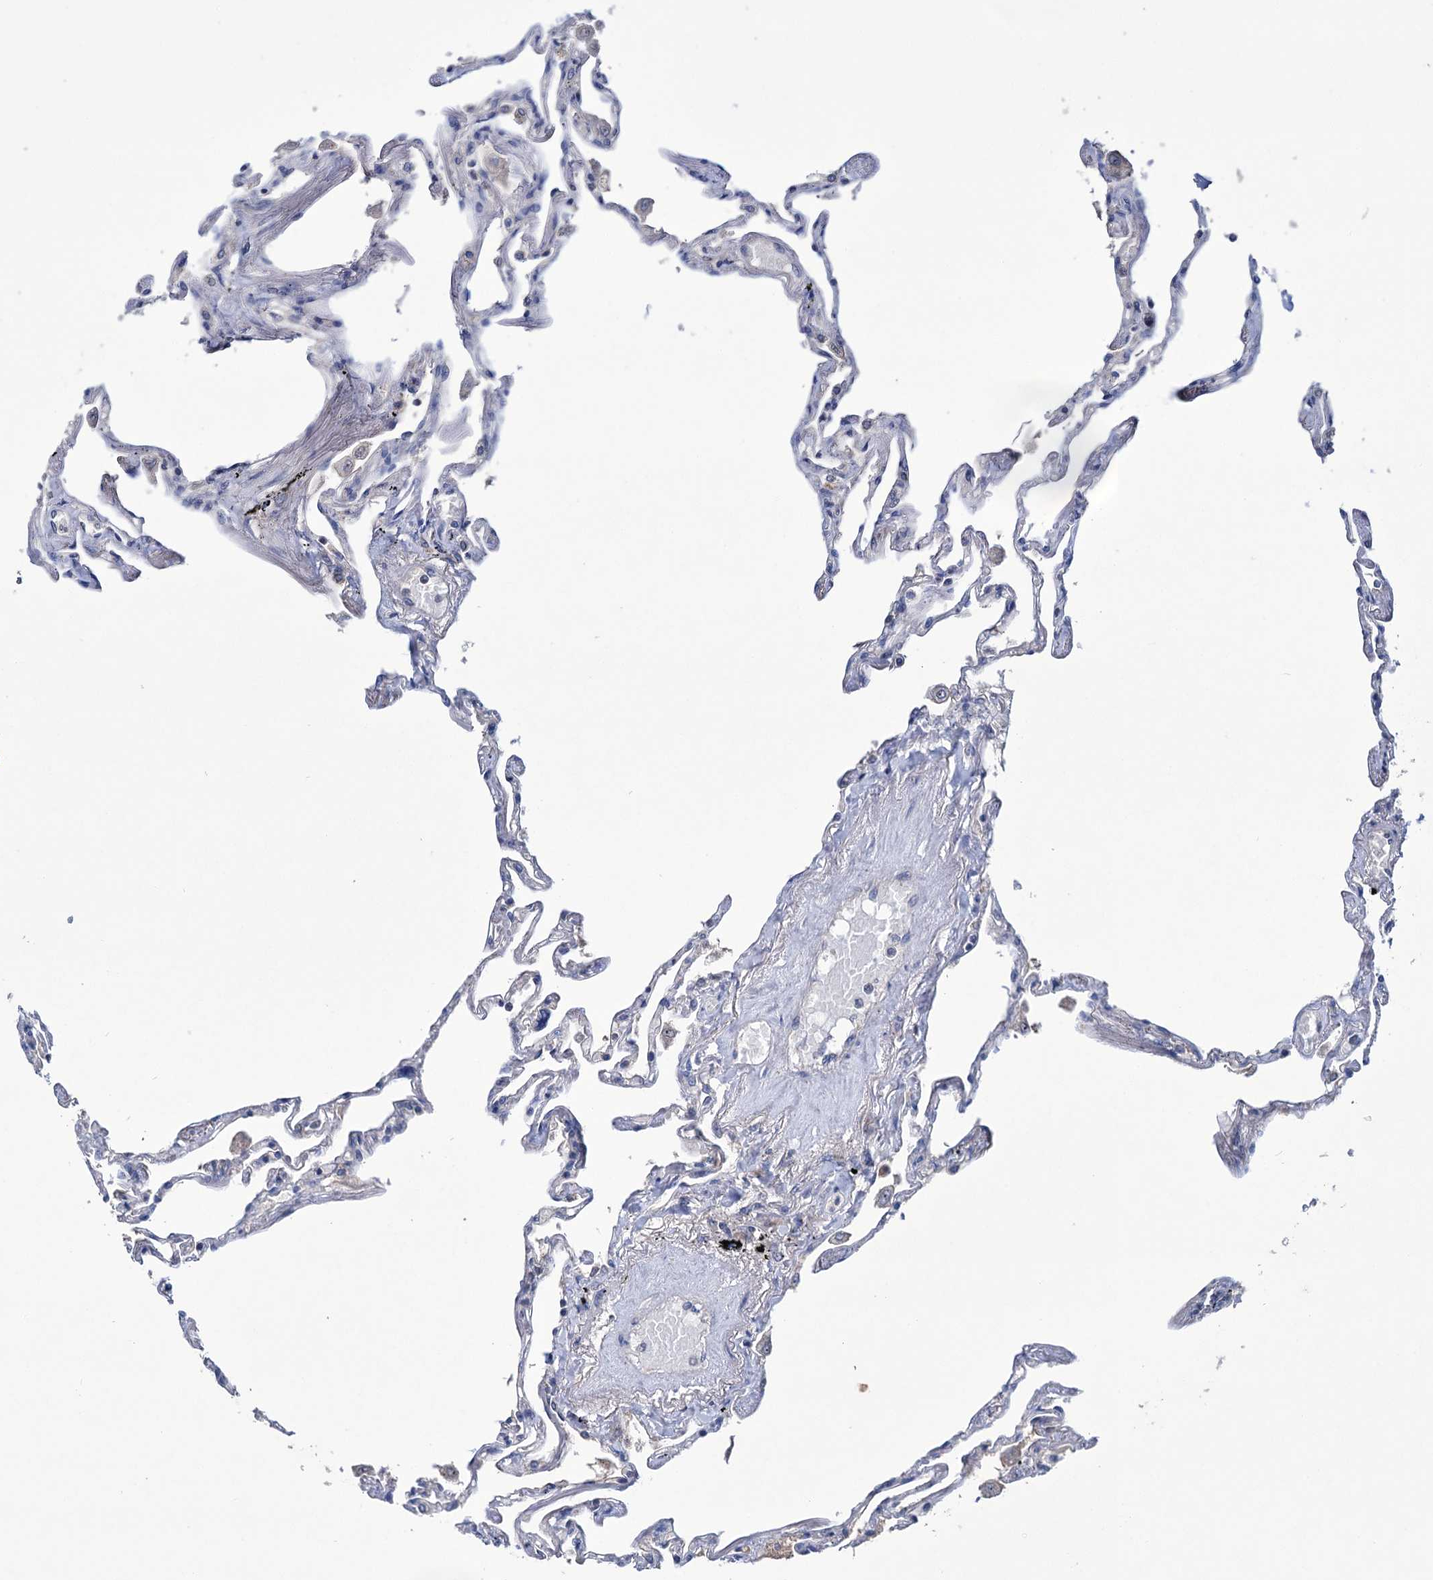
{"staining": {"intensity": "moderate", "quantity": "<25%", "location": "cytoplasmic/membranous"}, "tissue": "lung", "cell_type": "Alveolar cells", "image_type": "normal", "snomed": [{"axis": "morphology", "description": "Normal tissue, NOS"}, {"axis": "topography", "description": "Lung"}], "caption": "Alveolar cells display low levels of moderate cytoplasmic/membranous expression in approximately <25% of cells in benign lung.", "gene": "HTR3B", "patient": {"sex": "female", "age": 67}}